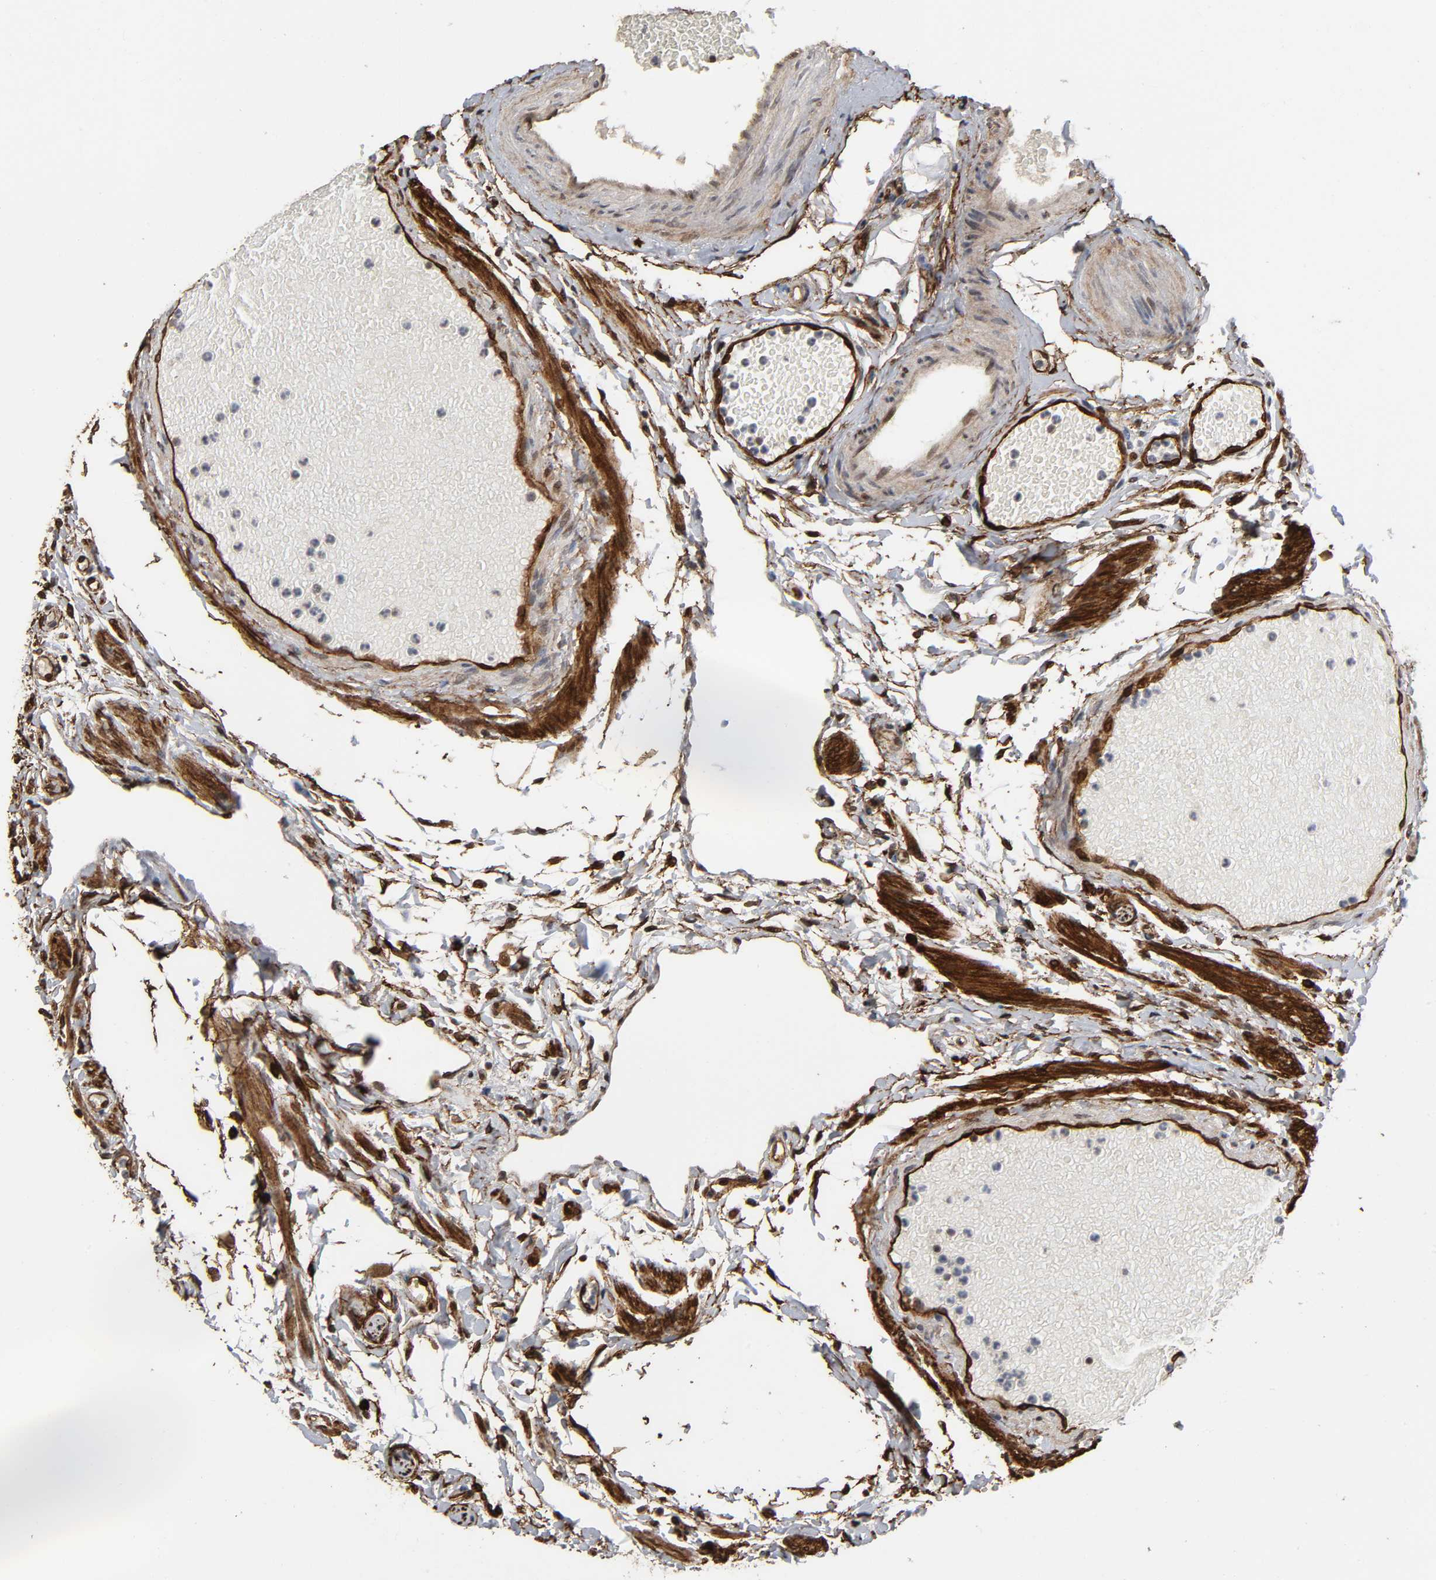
{"staining": {"intensity": "strong", "quantity": ">75%", "location": "cytoplasmic/membranous,nuclear"}, "tissue": "fallopian tube", "cell_type": "Glandular cells", "image_type": "normal", "snomed": [{"axis": "morphology", "description": "Normal tissue, NOS"}, {"axis": "morphology", "description": "Dermoid, NOS"}, {"axis": "topography", "description": "Fallopian tube"}], "caption": "Brown immunohistochemical staining in normal human fallopian tube exhibits strong cytoplasmic/membranous,nuclear staining in approximately >75% of glandular cells.", "gene": "AHNAK2", "patient": {"sex": "female", "age": 33}}